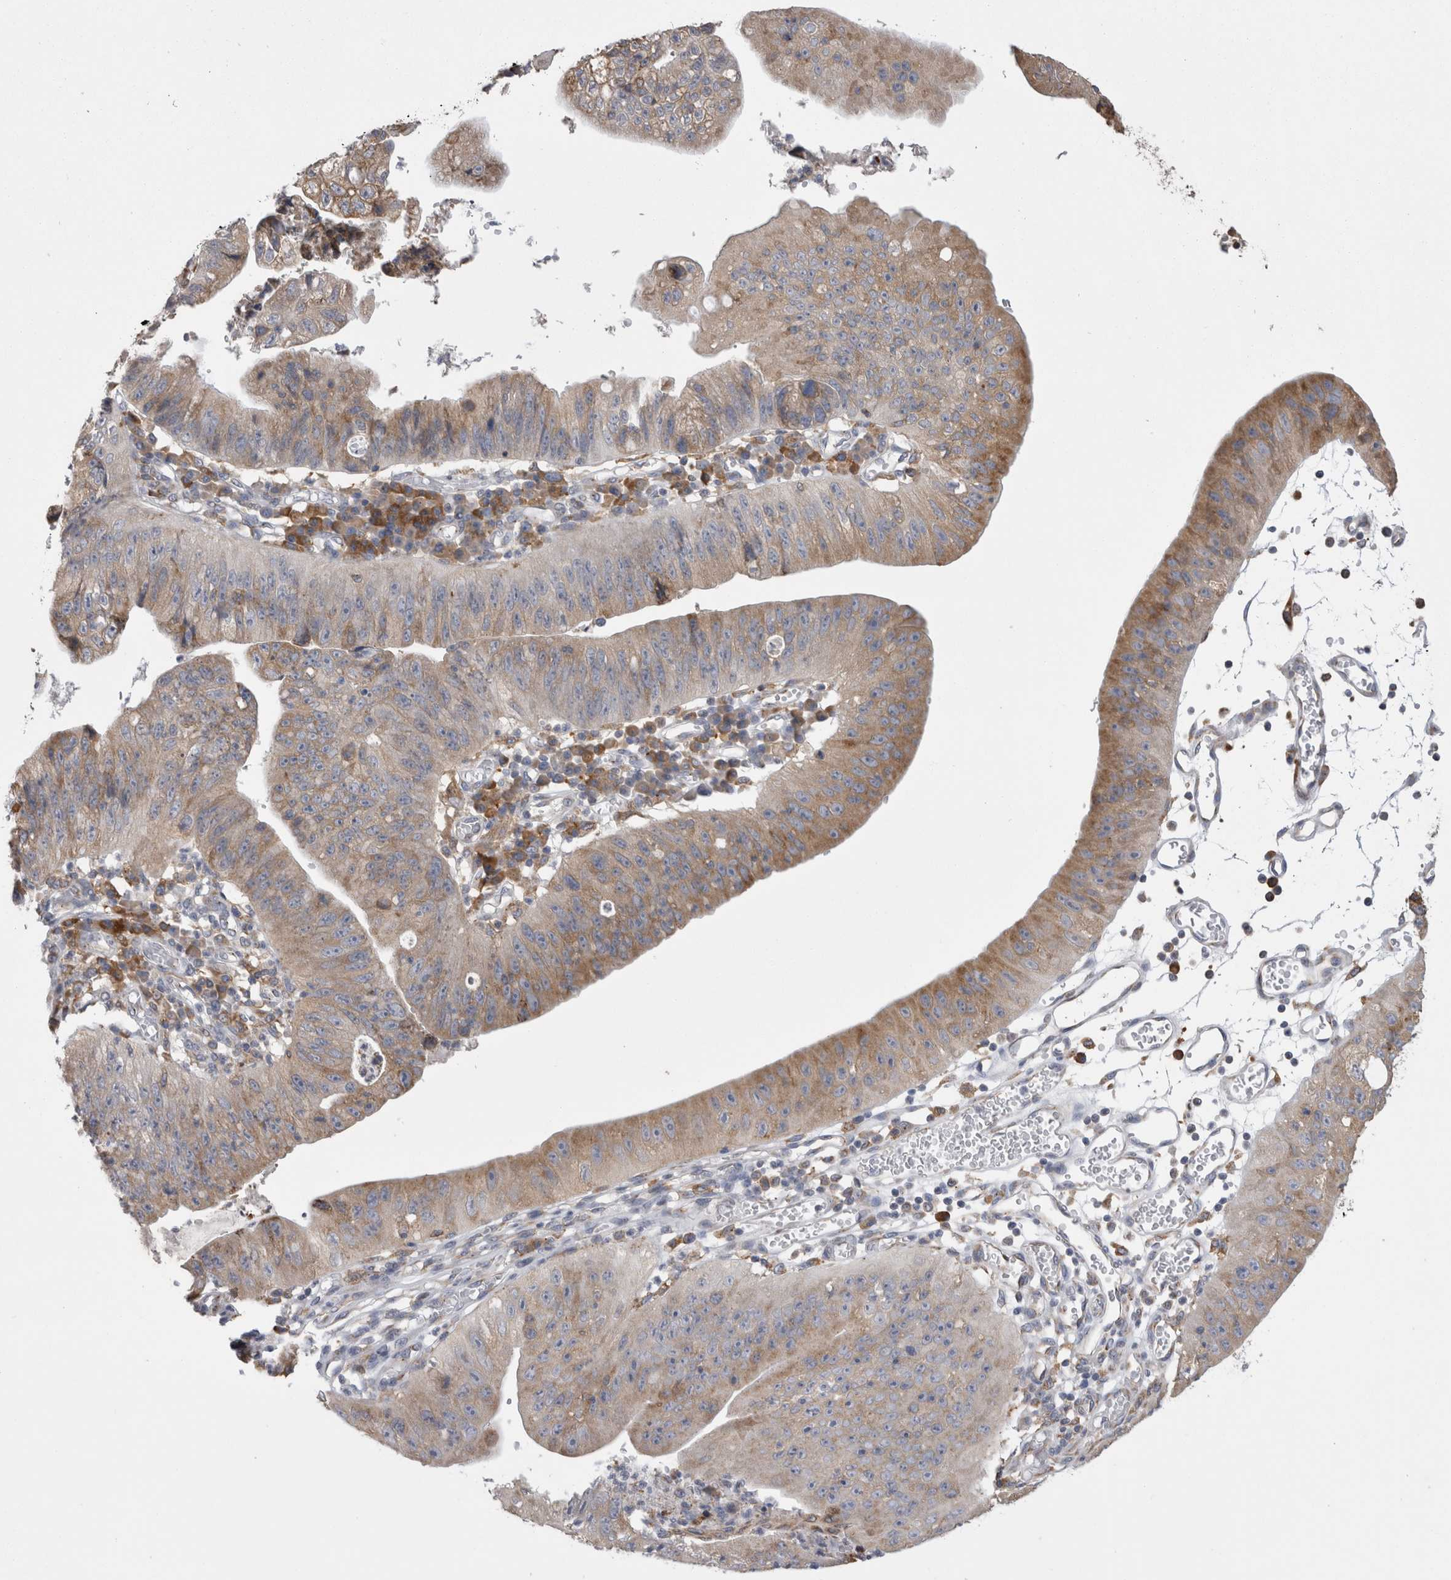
{"staining": {"intensity": "moderate", "quantity": "<25%", "location": "cytoplasmic/membranous"}, "tissue": "stomach cancer", "cell_type": "Tumor cells", "image_type": "cancer", "snomed": [{"axis": "morphology", "description": "Adenocarcinoma, NOS"}, {"axis": "topography", "description": "Stomach"}], "caption": "This is an image of IHC staining of stomach adenocarcinoma, which shows moderate staining in the cytoplasmic/membranous of tumor cells.", "gene": "ZNF341", "patient": {"sex": "male", "age": 59}}